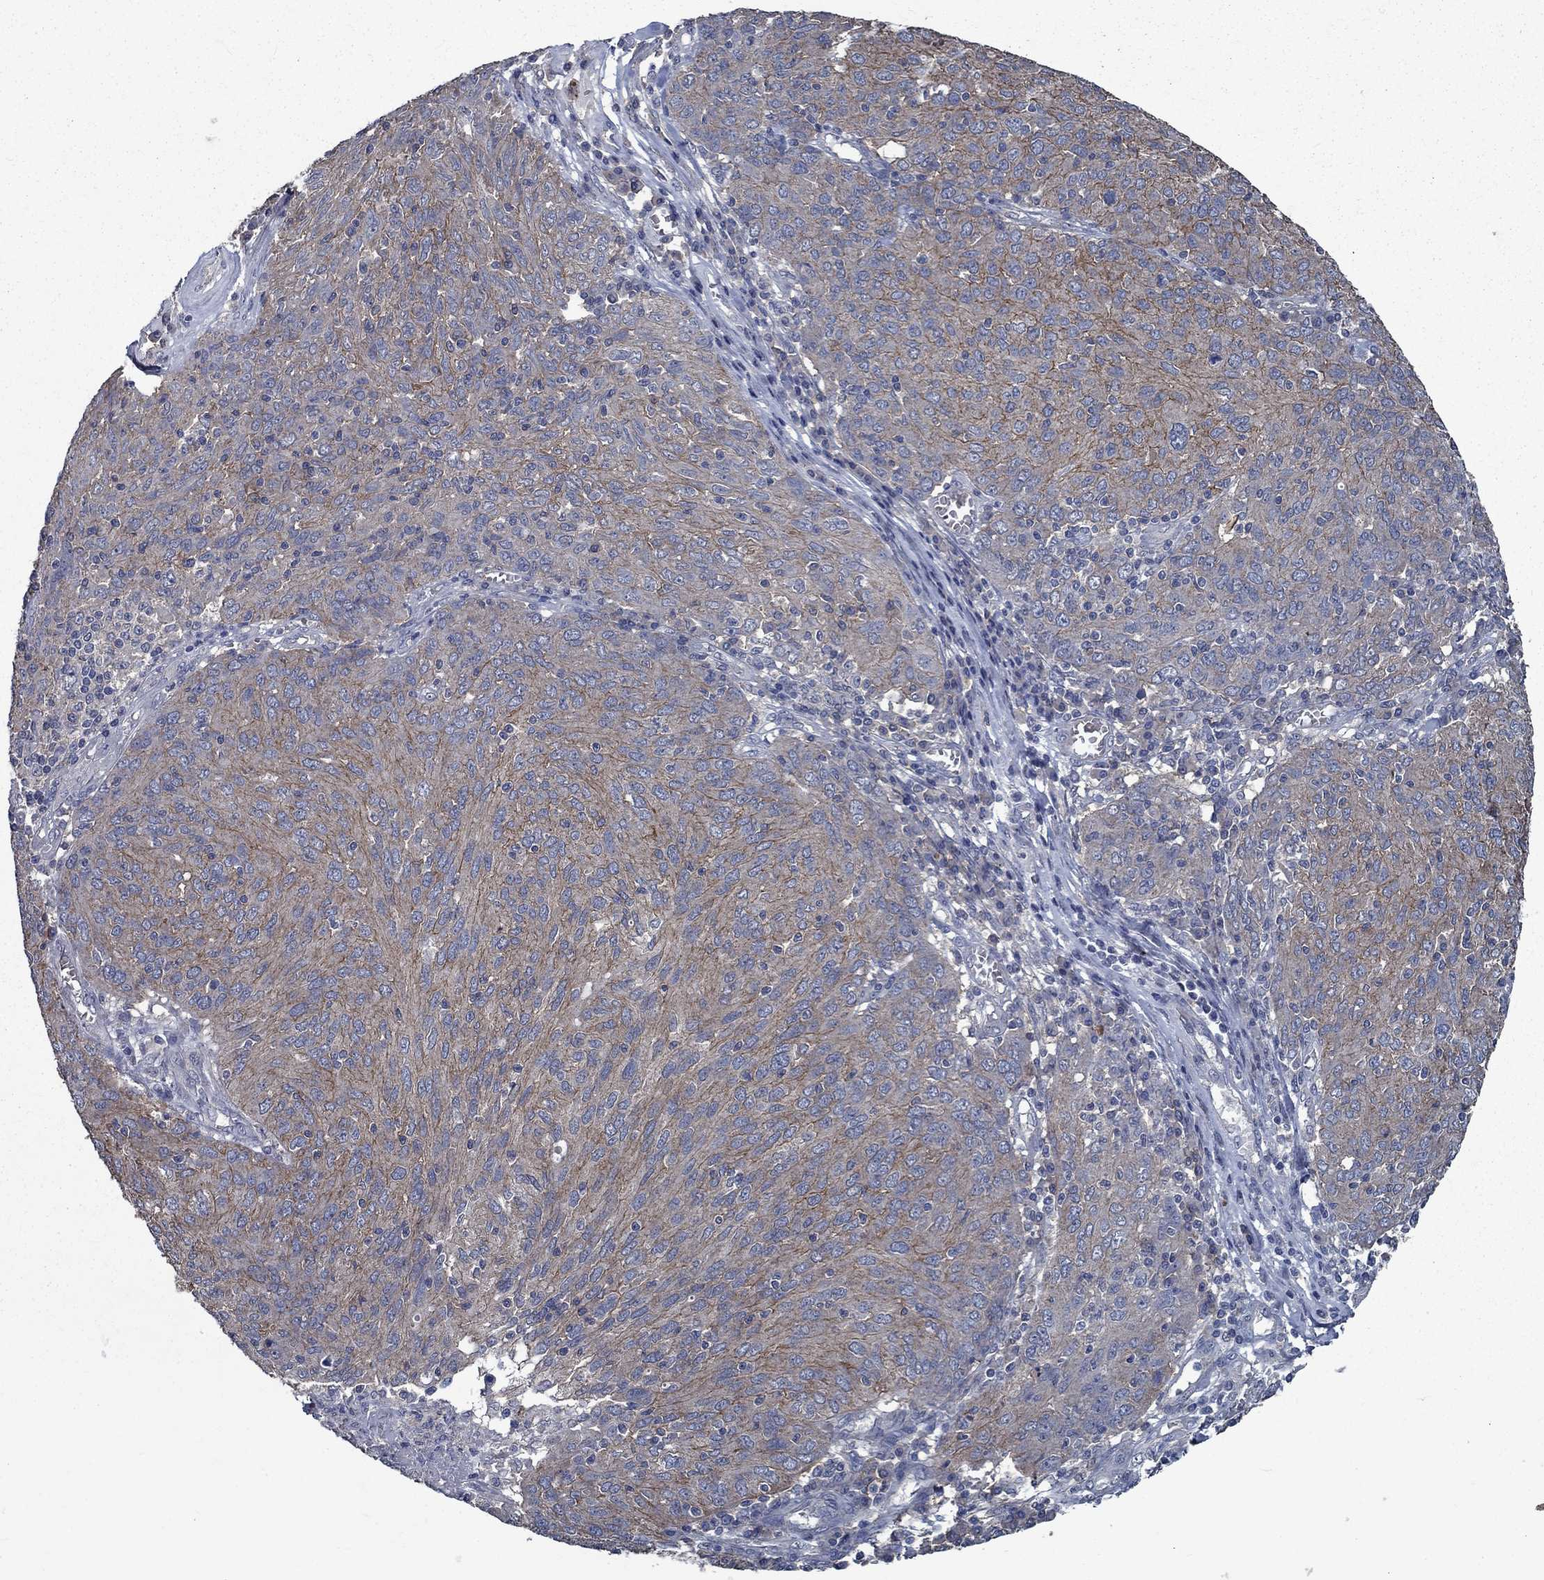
{"staining": {"intensity": "moderate", "quantity": "<25%", "location": "cytoplasmic/membranous"}, "tissue": "ovarian cancer", "cell_type": "Tumor cells", "image_type": "cancer", "snomed": [{"axis": "morphology", "description": "Carcinoma, endometroid"}, {"axis": "topography", "description": "Ovary"}], "caption": "Immunohistochemistry (IHC) of endometroid carcinoma (ovarian) demonstrates low levels of moderate cytoplasmic/membranous staining in about <25% of tumor cells. (IHC, brightfield microscopy, high magnification).", "gene": "SLC44A1", "patient": {"sex": "female", "age": 50}}